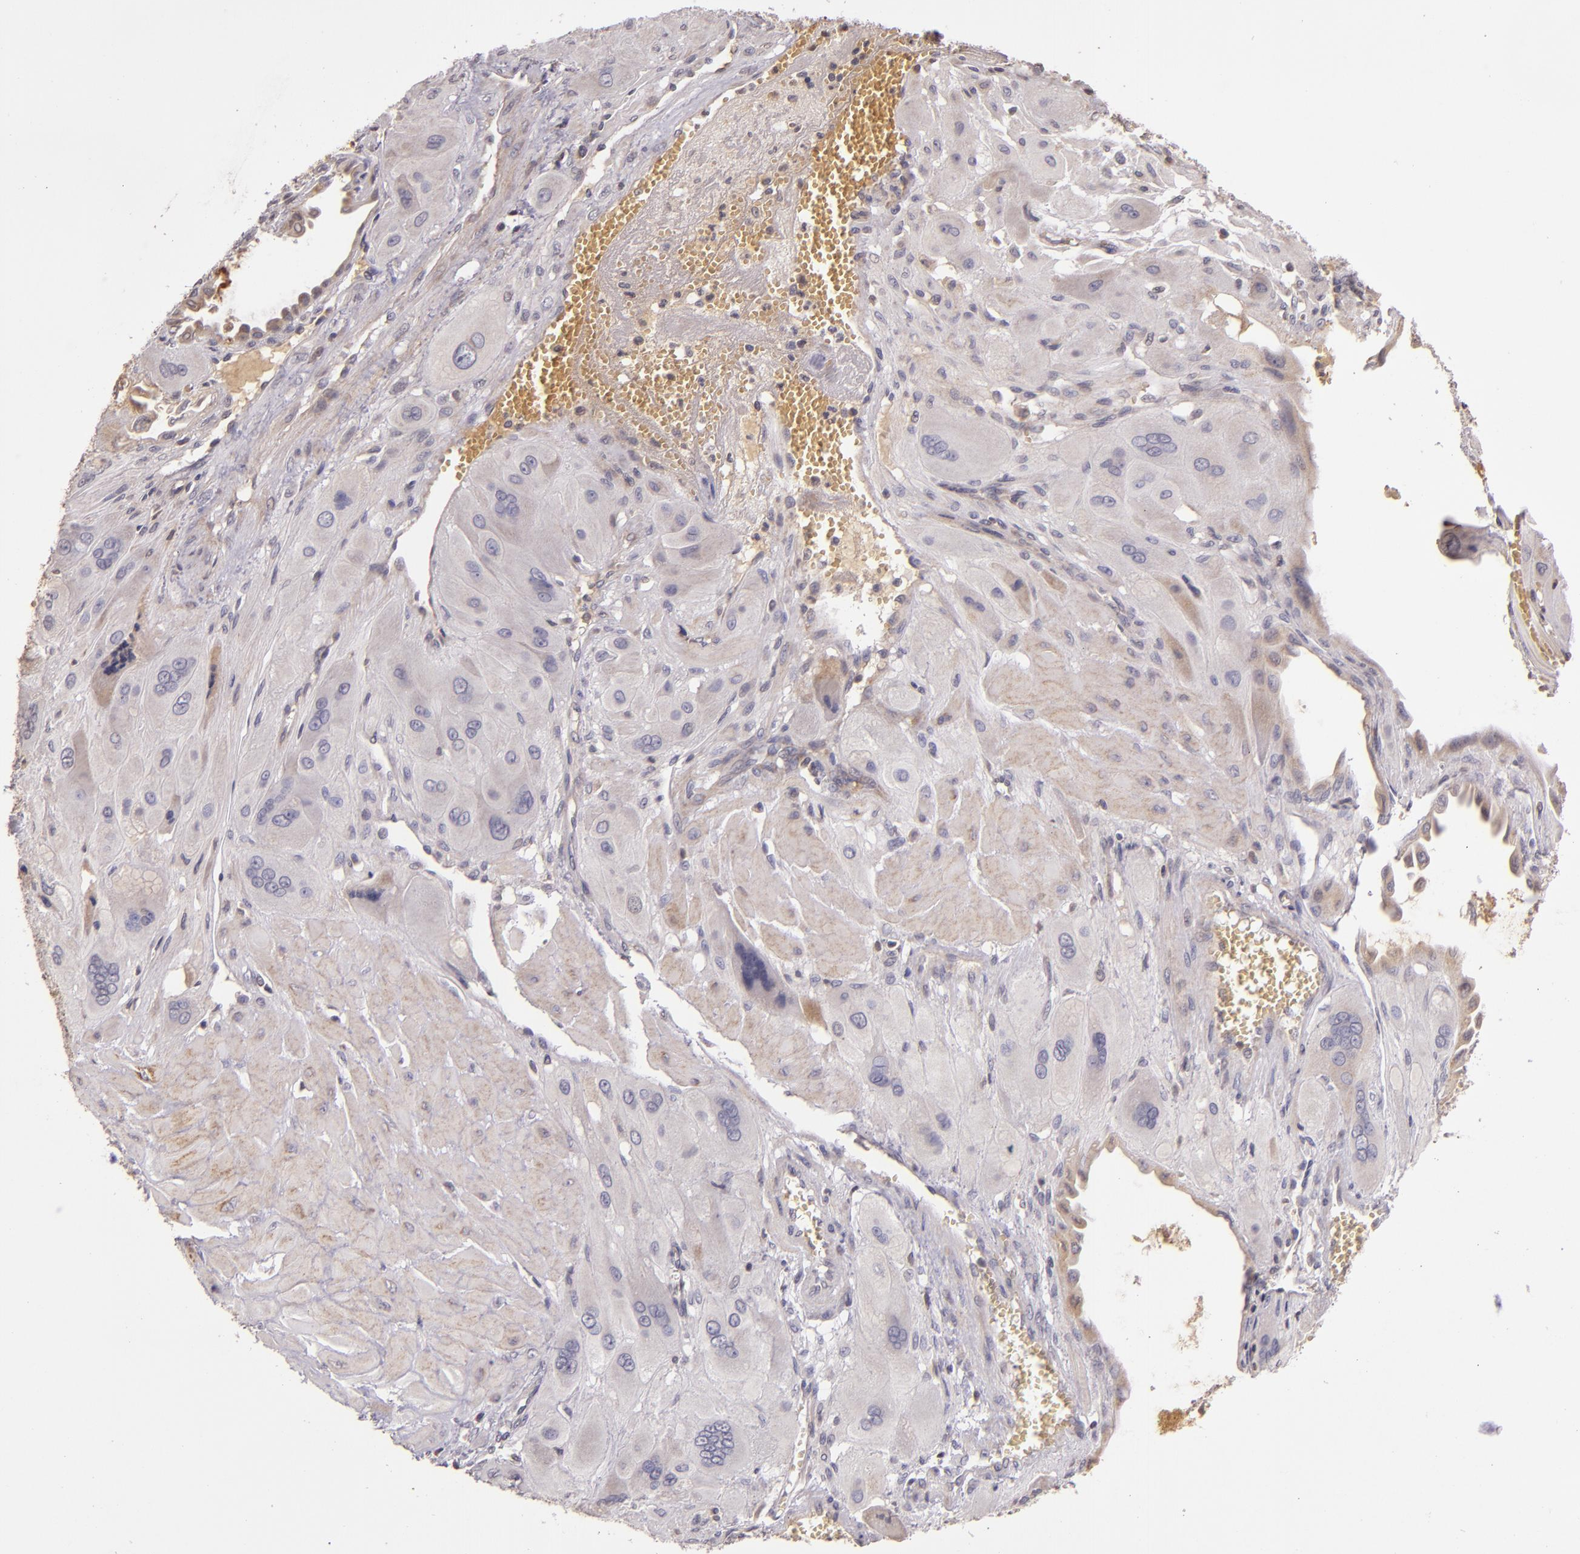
{"staining": {"intensity": "negative", "quantity": "none", "location": "none"}, "tissue": "cervical cancer", "cell_type": "Tumor cells", "image_type": "cancer", "snomed": [{"axis": "morphology", "description": "Squamous cell carcinoma, NOS"}, {"axis": "topography", "description": "Cervix"}], "caption": "This histopathology image is of squamous cell carcinoma (cervical) stained with immunohistochemistry to label a protein in brown with the nuclei are counter-stained blue. There is no expression in tumor cells. (Immunohistochemistry, brightfield microscopy, high magnification).", "gene": "ABL1", "patient": {"sex": "female", "age": 34}}